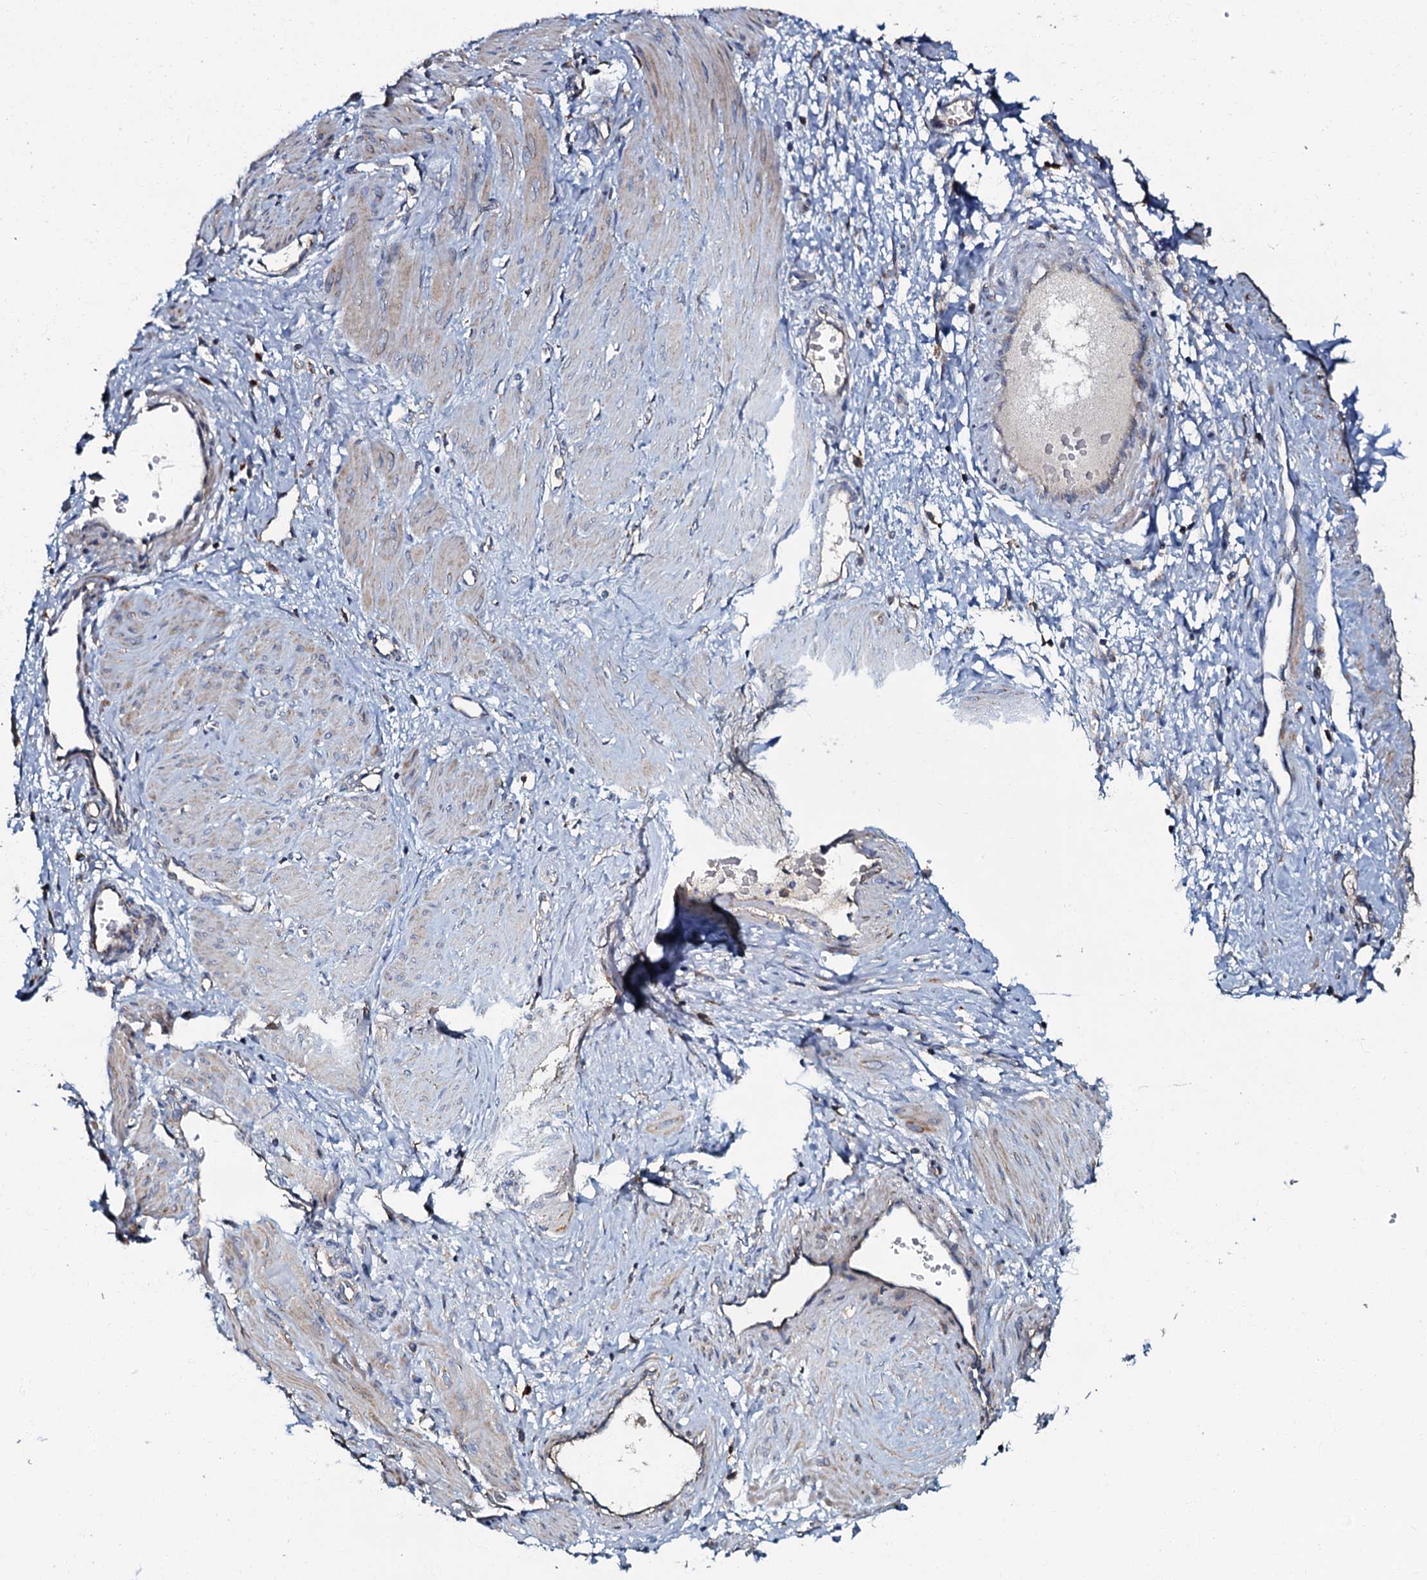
{"staining": {"intensity": "weak", "quantity": "25%-75%", "location": "cytoplasmic/membranous"}, "tissue": "smooth muscle", "cell_type": "Smooth muscle cells", "image_type": "normal", "snomed": [{"axis": "morphology", "description": "Normal tissue, NOS"}, {"axis": "topography", "description": "Endometrium"}], "caption": "Immunohistochemistry (IHC) of unremarkable human smooth muscle demonstrates low levels of weak cytoplasmic/membranous expression in approximately 25%-75% of smooth muscle cells. The staining was performed using DAB, with brown indicating positive protein expression. Nuclei are stained blue with hematoxylin.", "gene": "NDUFA12", "patient": {"sex": "female", "age": 33}}